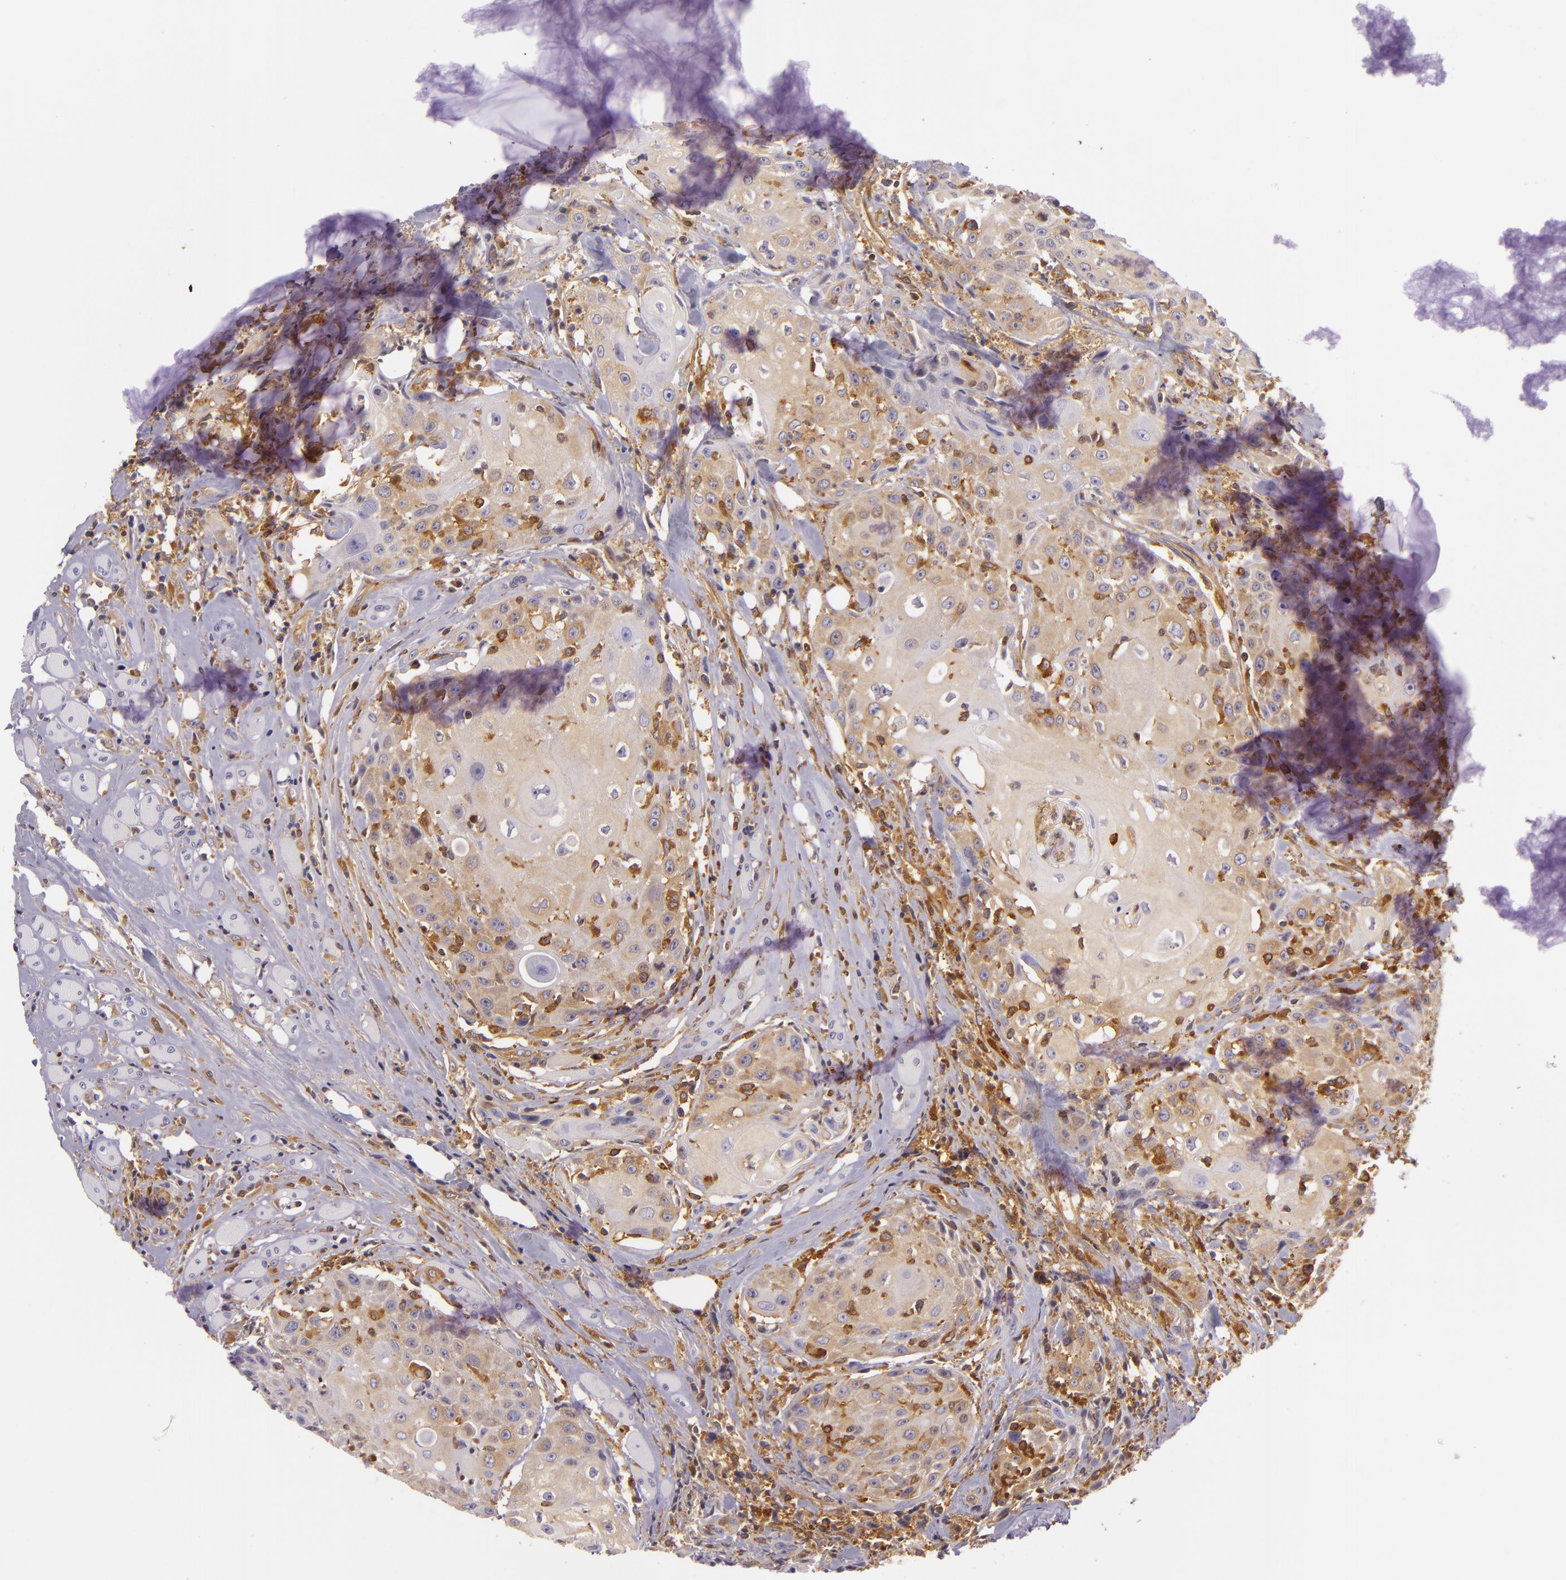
{"staining": {"intensity": "moderate", "quantity": ">75%", "location": "cytoplasmic/membranous"}, "tissue": "head and neck cancer", "cell_type": "Tumor cells", "image_type": "cancer", "snomed": [{"axis": "morphology", "description": "Squamous cell carcinoma, NOS"}, {"axis": "topography", "description": "Oral tissue"}, {"axis": "topography", "description": "Head-Neck"}], "caption": "Head and neck cancer (squamous cell carcinoma) stained for a protein (brown) shows moderate cytoplasmic/membranous positive staining in about >75% of tumor cells.", "gene": "TLN1", "patient": {"sex": "female", "age": 82}}